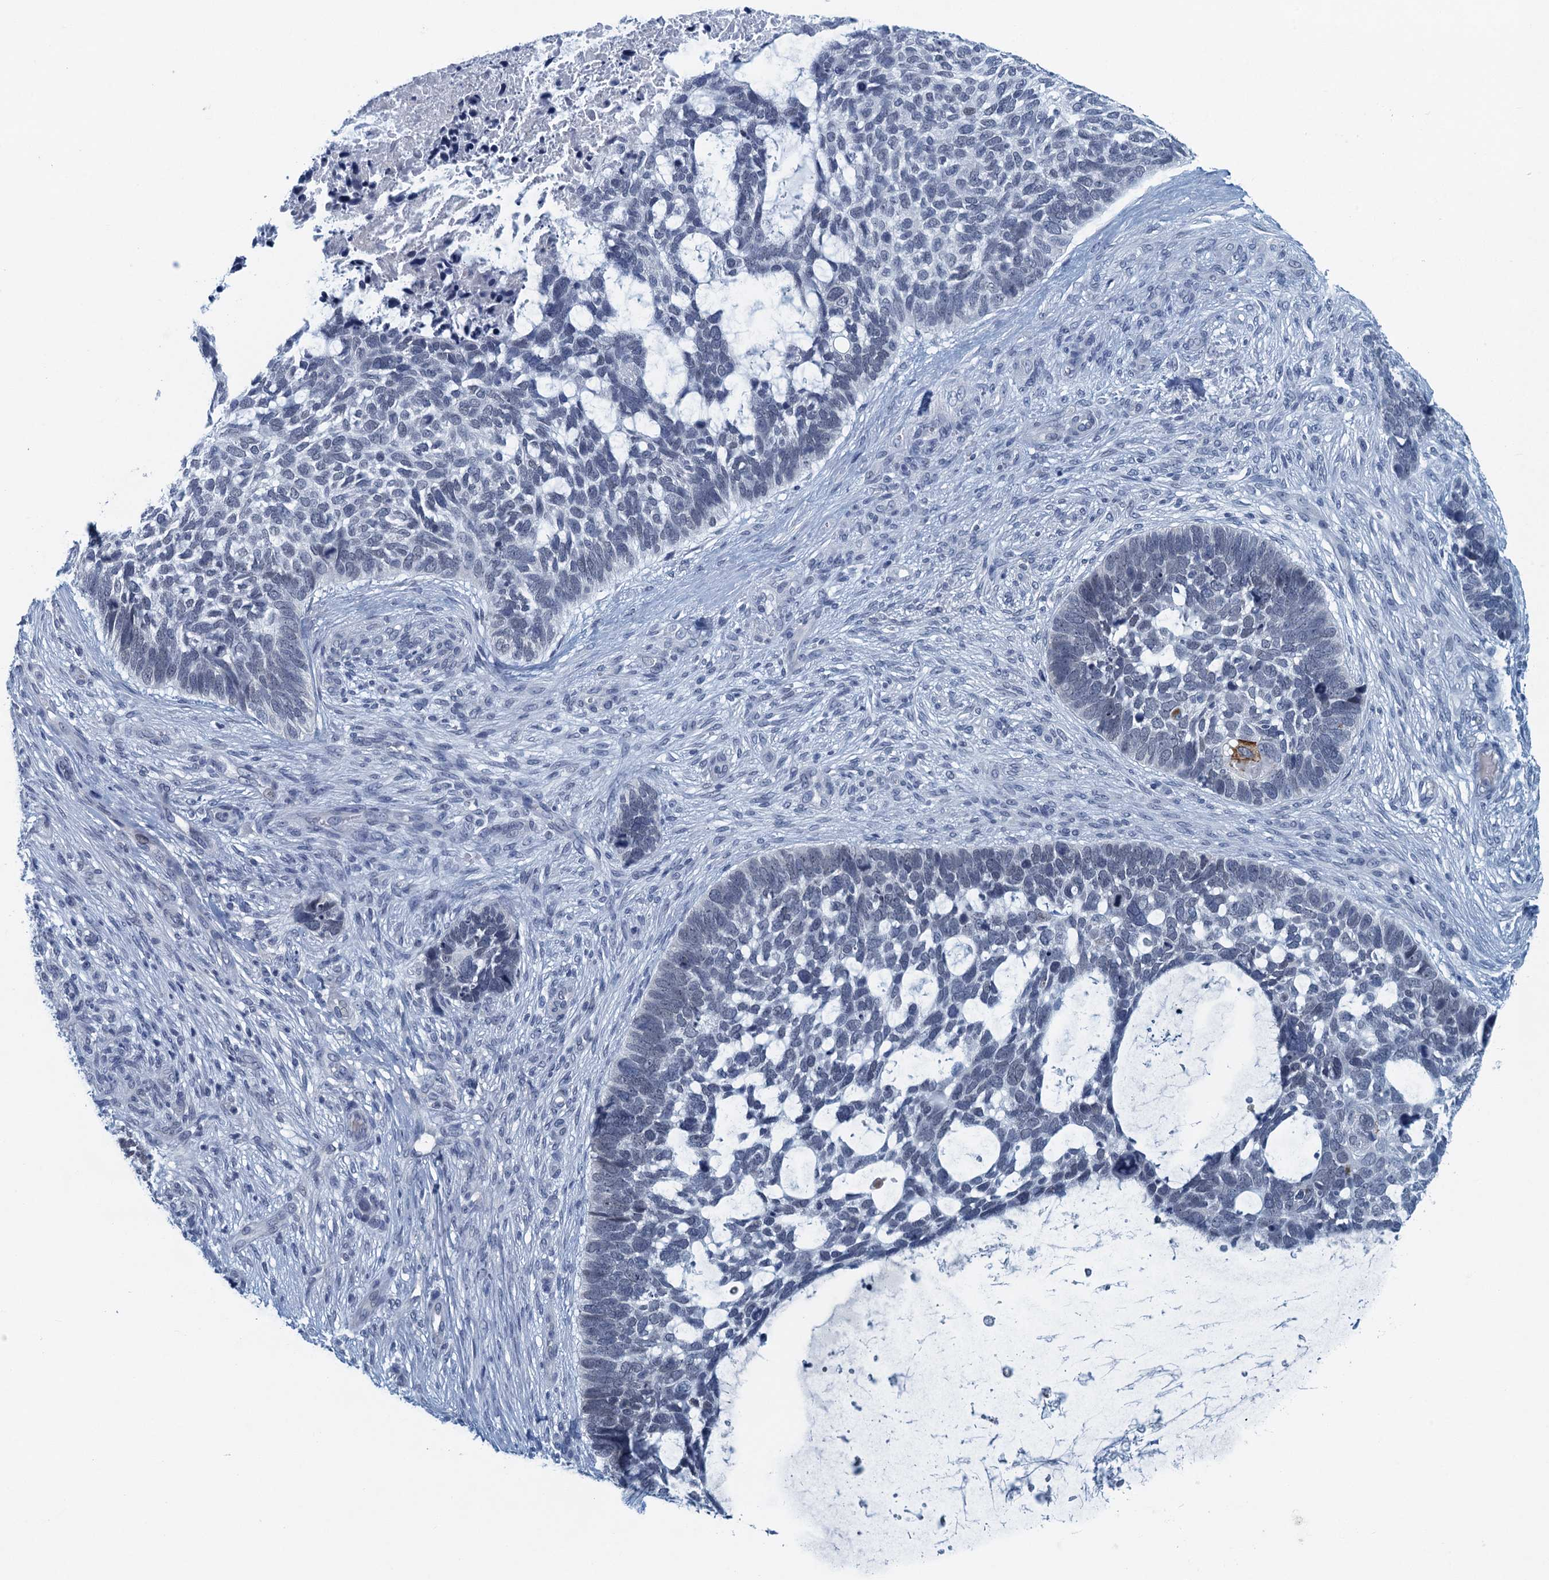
{"staining": {"intensity": "negative", "quantity": "none", "location": "none"}, "tissue": "skin cancer", "cell_type": "Tumor cells", "image_type": "cancer", "snomed": [{"axis": "morphology", "description": "Basal cell carcinoma"}, {"axis": "topography", "description": "Skin"}], "caption": "Histopathology image shows no significant protein expression in tumor cells of skin cancer (basal cell carcinoma).", "gene": "ENSG00000131152", "patient": {"sex": "male", "age": 88}}